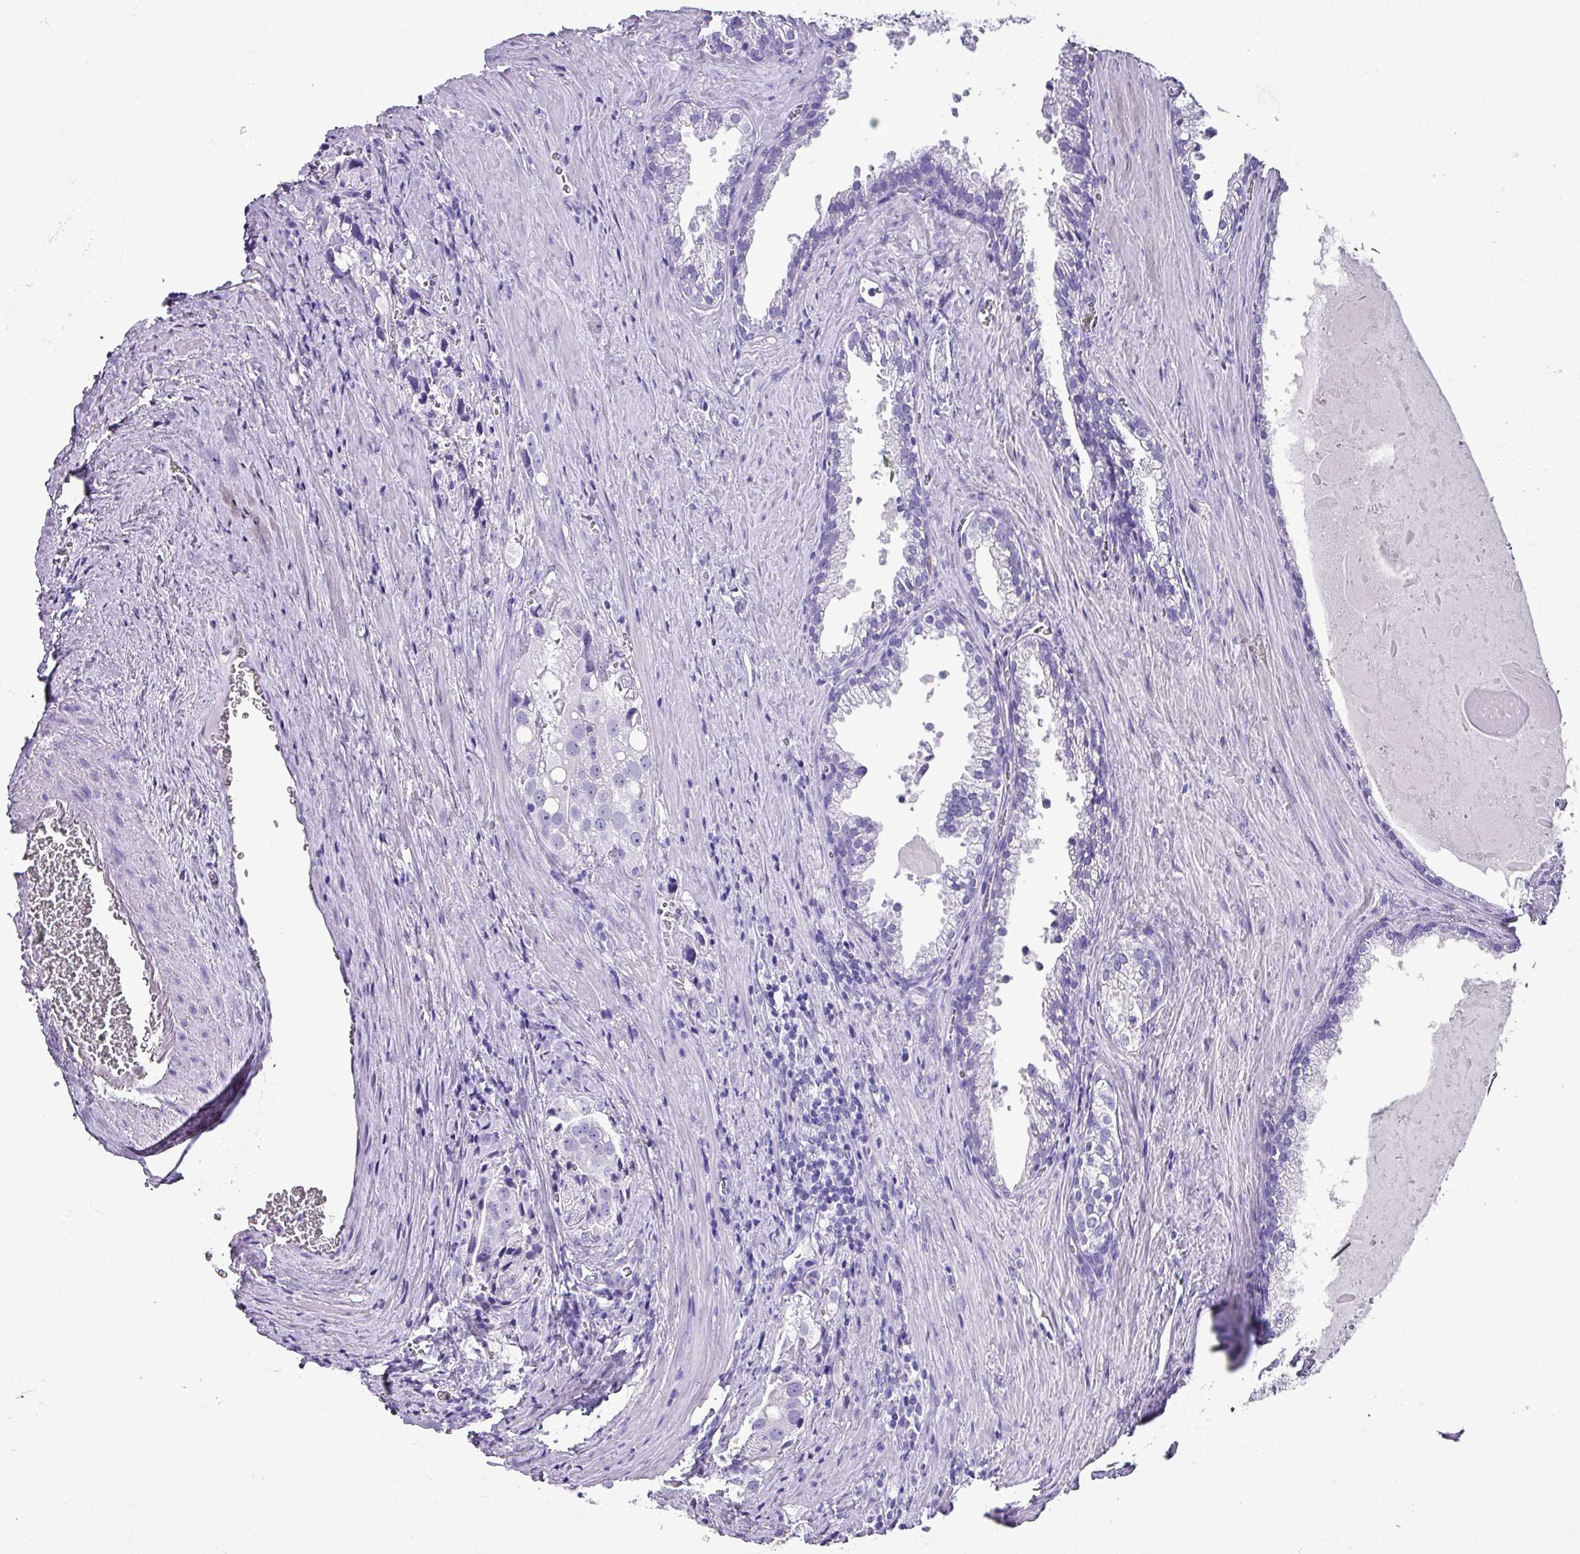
{"staining": {"intensity": "negative", "quantity": "none", "location": "none"}, "tissue": "prostate cancer", "cell_type": "Tumor cells", "image_type": "cancer", "snomed": [{"axis": "morphology", "description": "Adenocarcinoma, High grade"}, {"axis": "topography", "description": "Prostate"}], "caption": "Immunohistochemical staining of prostate high-grade adenocarcinoma demonstrates no significant staining in tumor cells.", "gene": "KRT6C", "patient": {"sex": "male", "age": 68}}